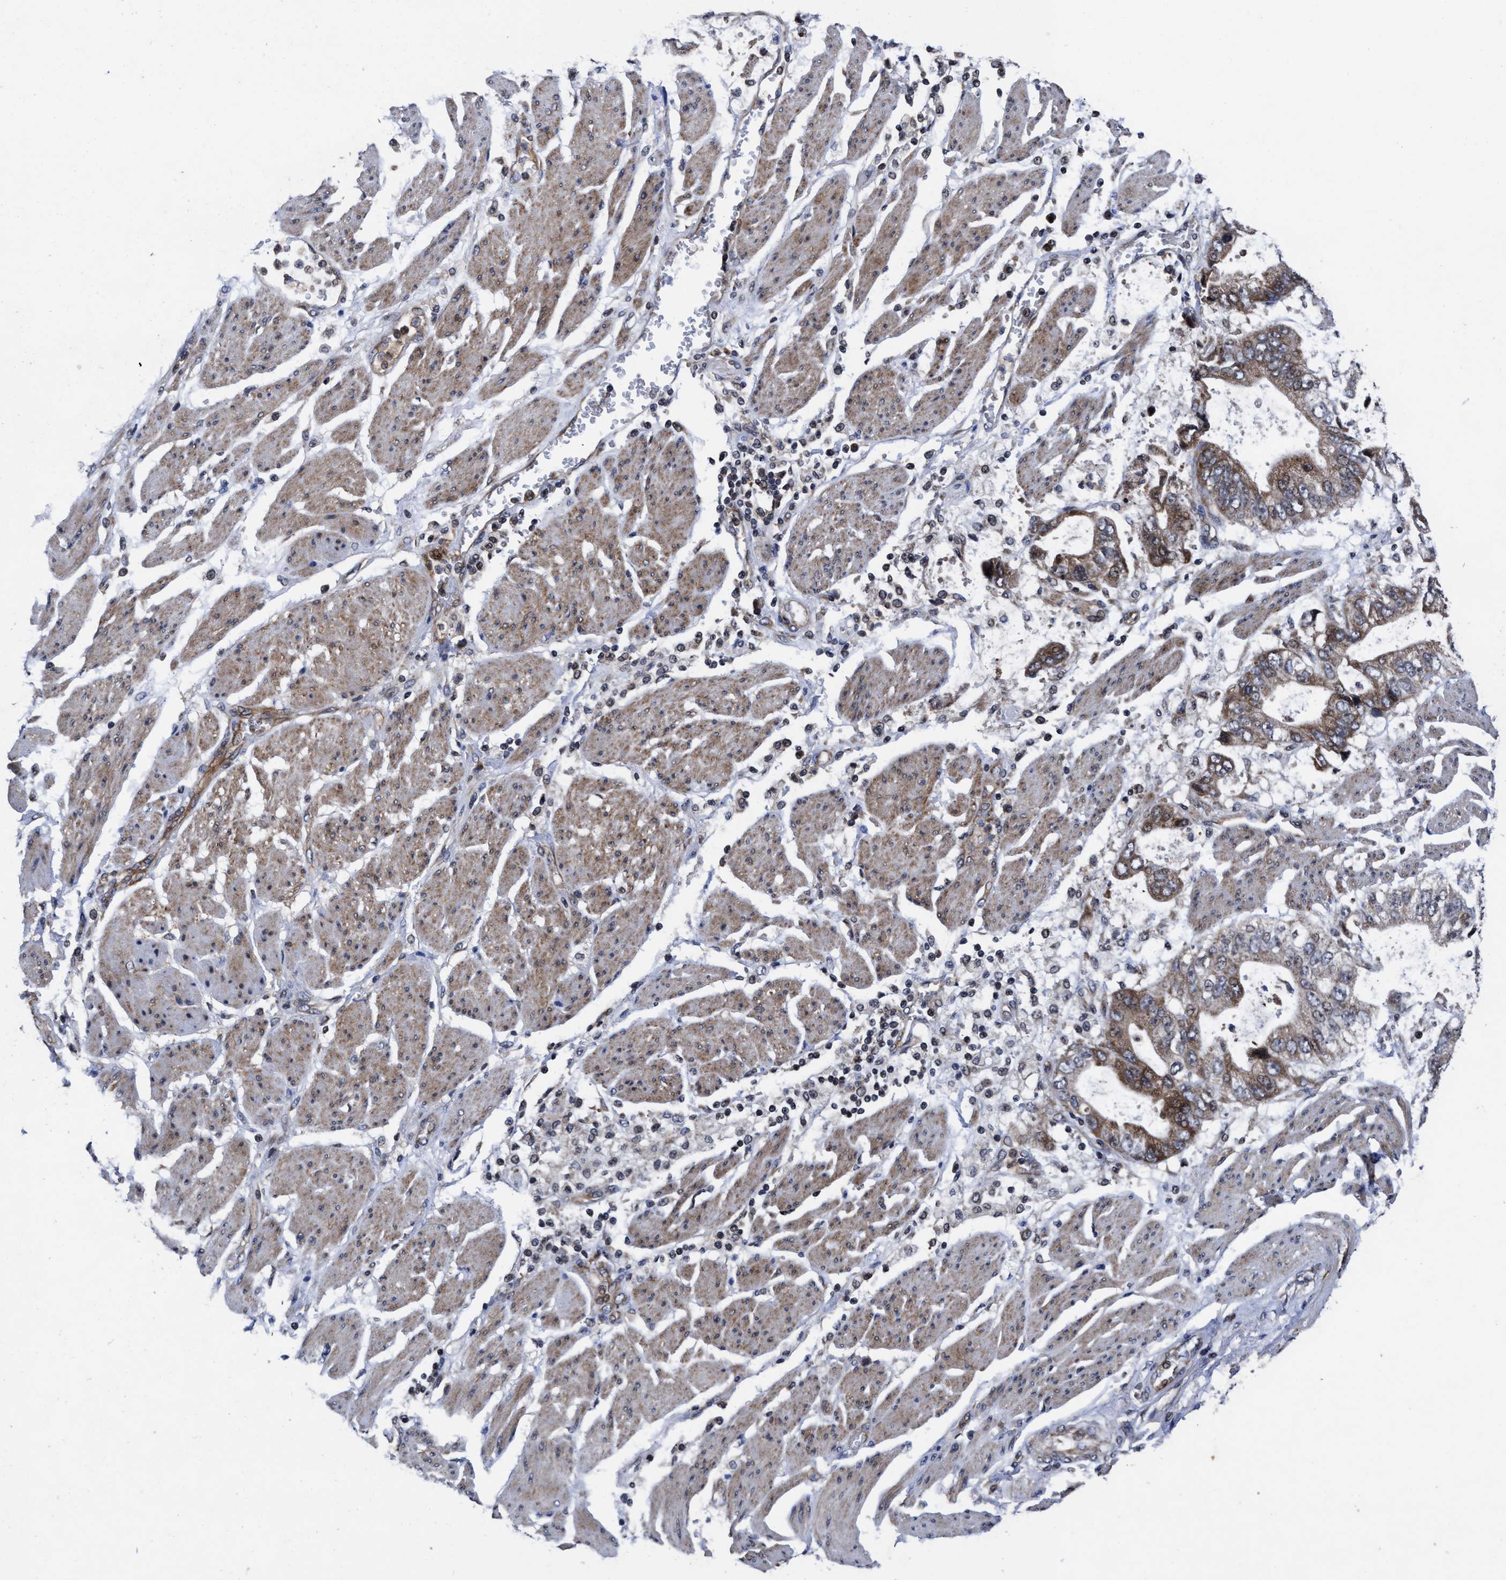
{"staining": {"intensity": "weak", "quantity": ">75%", "location": "cytoplasmic/membranous"}, "tissue": "stomach cancer", "cell_type": "Tumor cells", "image_type": "cancer", "snomed": [{"axis": "morphology", "description": "Normal tissue, NOS"}, {"axis": "morphology", "description": "Adenocarcinoma, NOS"}, {"axis": "topography", "description": "Stomach"}], "caption": "There is low levels of weak cytoplasmic/membranous positivity in tumor cells of stomach cancer, as demonstrated by immunohistochemical staining (brown color).", "gene": "MRPL50", "patient": {"sex": "male", "age": 62}}